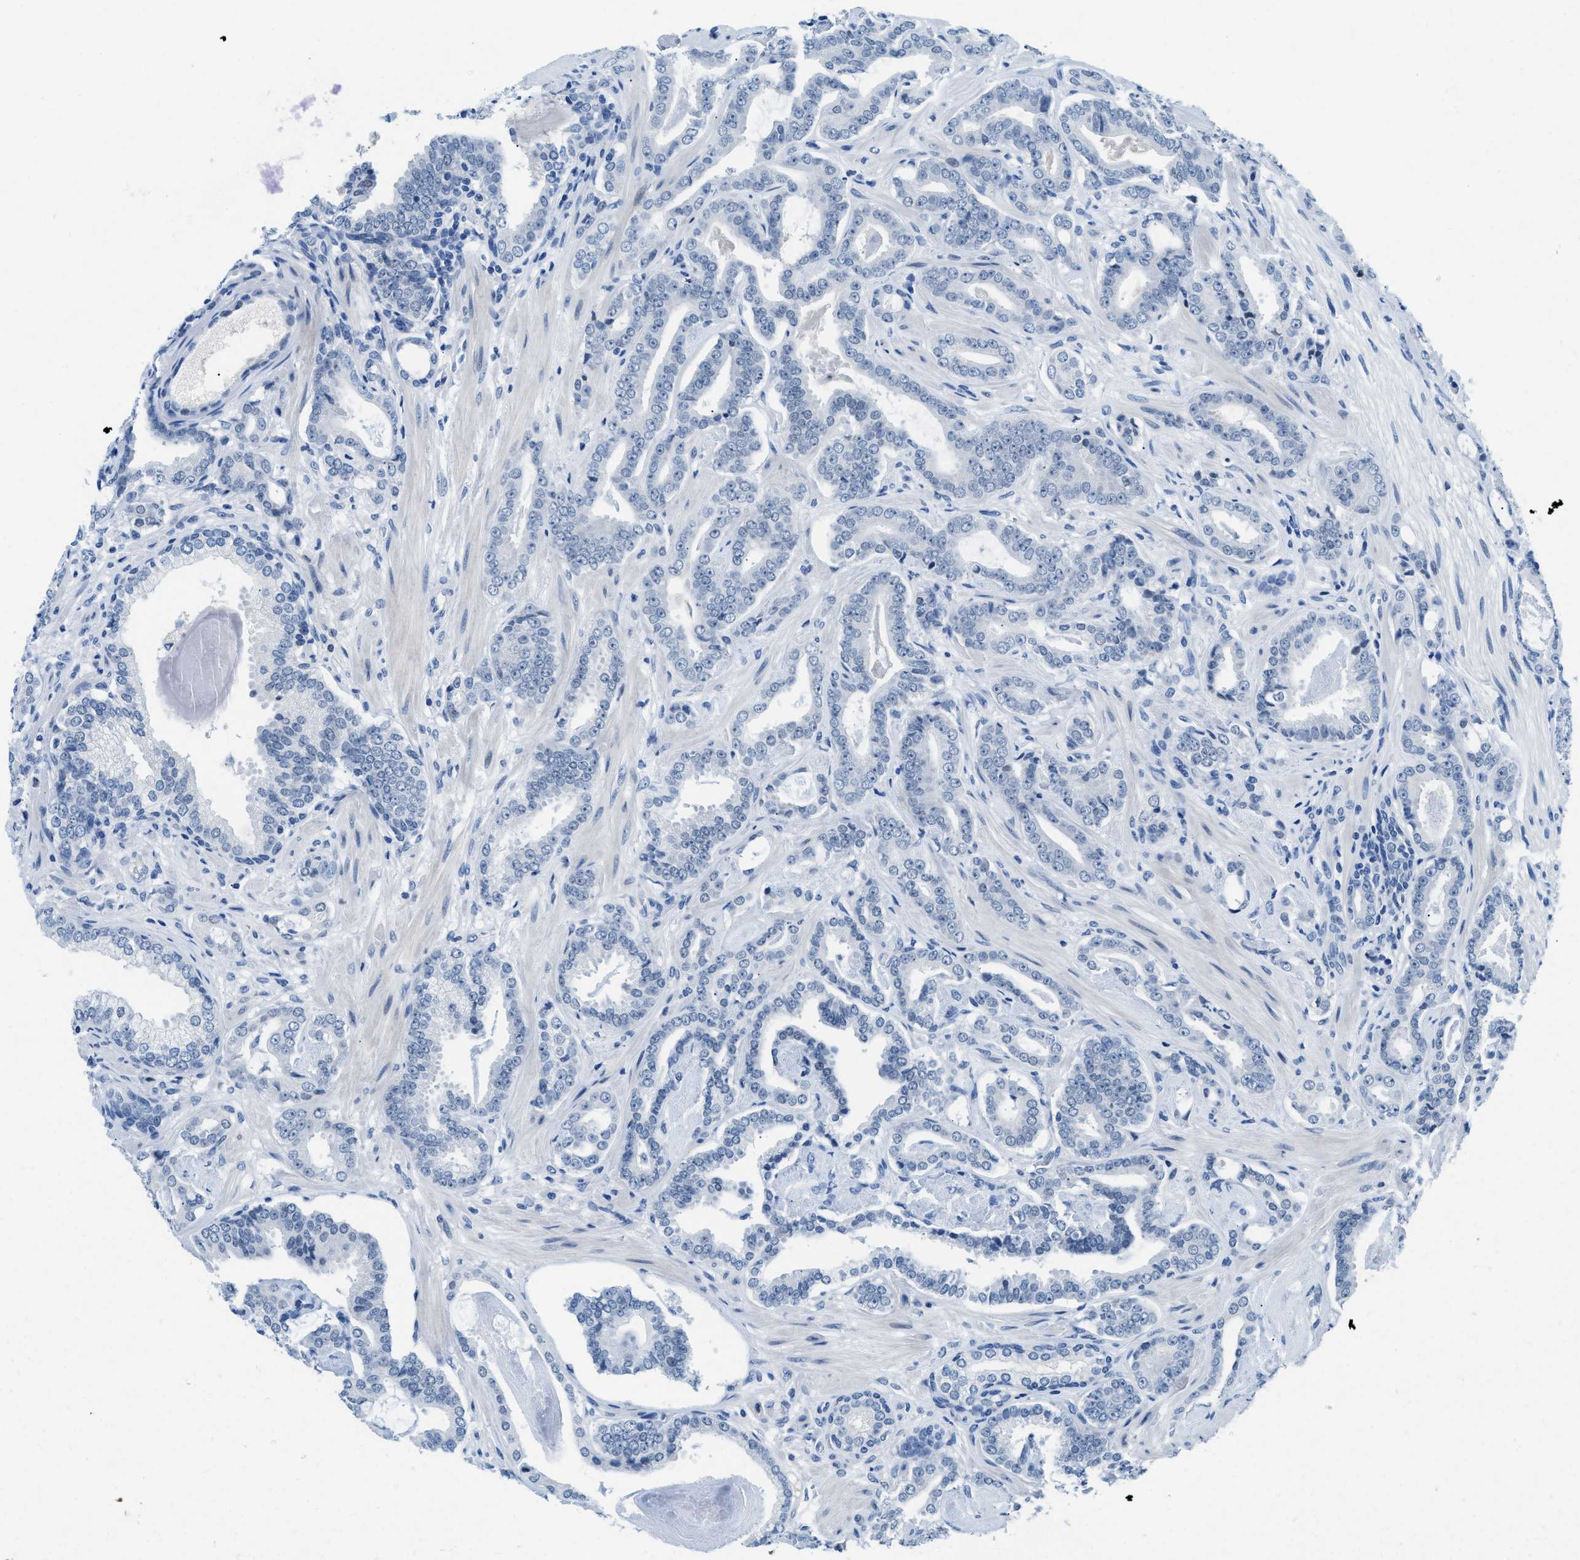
{"staining": {"intensity": "negative", "quantity": "none", "location": "none"}, "tissue": "prostate cancer", "cell_type": "Tumor cells", "image_type": "cancer", "snomed": [{"axis": "morphology", "description": "Adenocarcinoma, Low grade"}, {"axis": "topography", "description": "Prostate"}], "caption": "Immunohistochemistry (IHC) image of neoplastic tissue: human prostate cancer (low-grade adenocarcinoma) stained with DAB displays no significant protein expression in tumor cells.", "gene": "MBL2", "patient": {"sex": "male", "age": 53}}